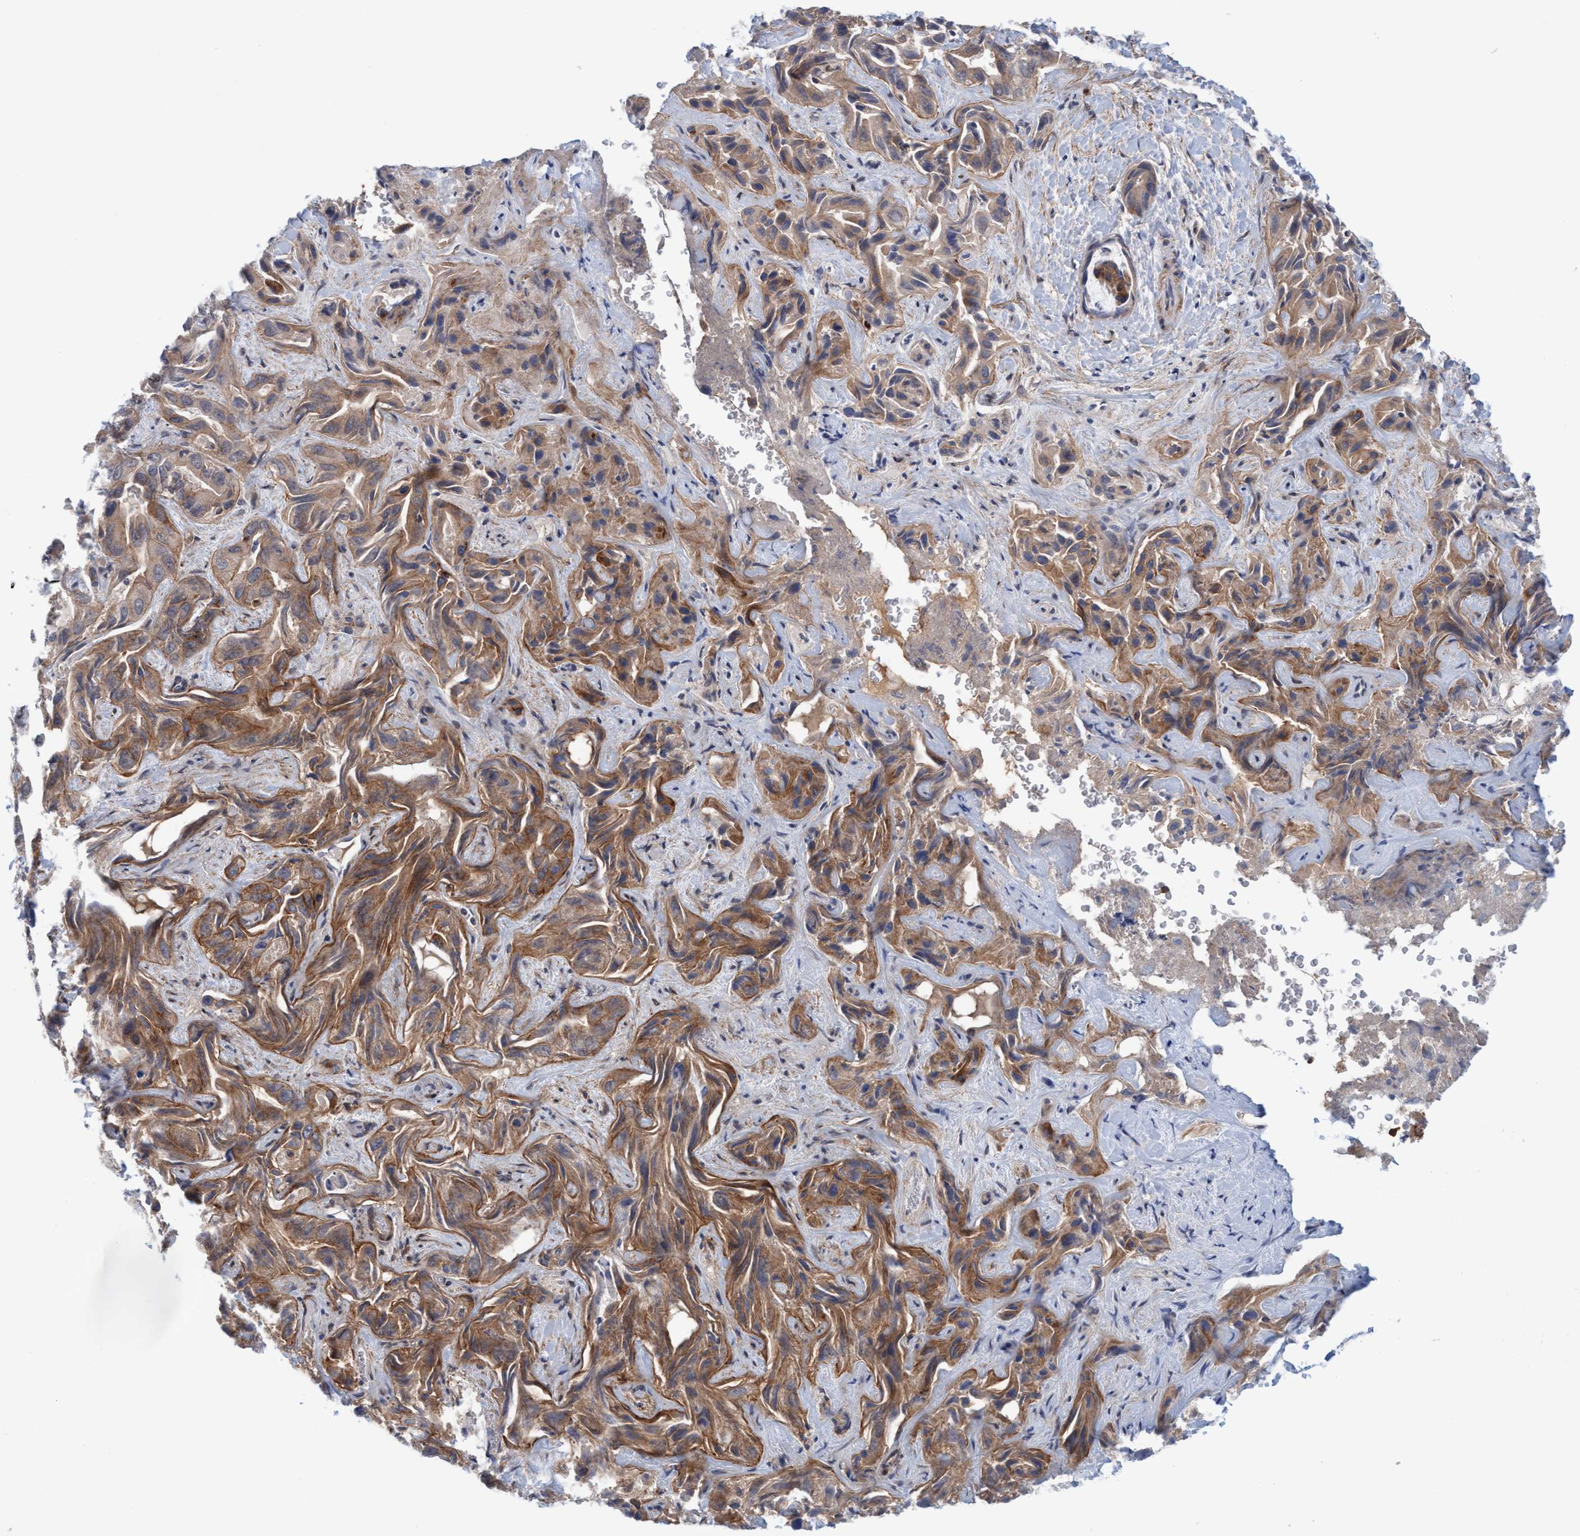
{"staining": {"intensity": "moderate", "quantity": ">75%", "location": "cytoplasmic/membranous"}, "tissue": "liver cancer", "cell_type": "Tumor cells", "image_type": "cancer", "snomed": [{"axis": "morphology", "description": "Cholangiocarcinoma"}, {"axis": "topography", "description": "Liver"}], "caption": "Tumor cells show moderate cytoplasmic/membranous staining in approximately >75% of cells in liver cancer.", "gene": "SPECC1", "patient": {"sex": "female", "age": 52}}